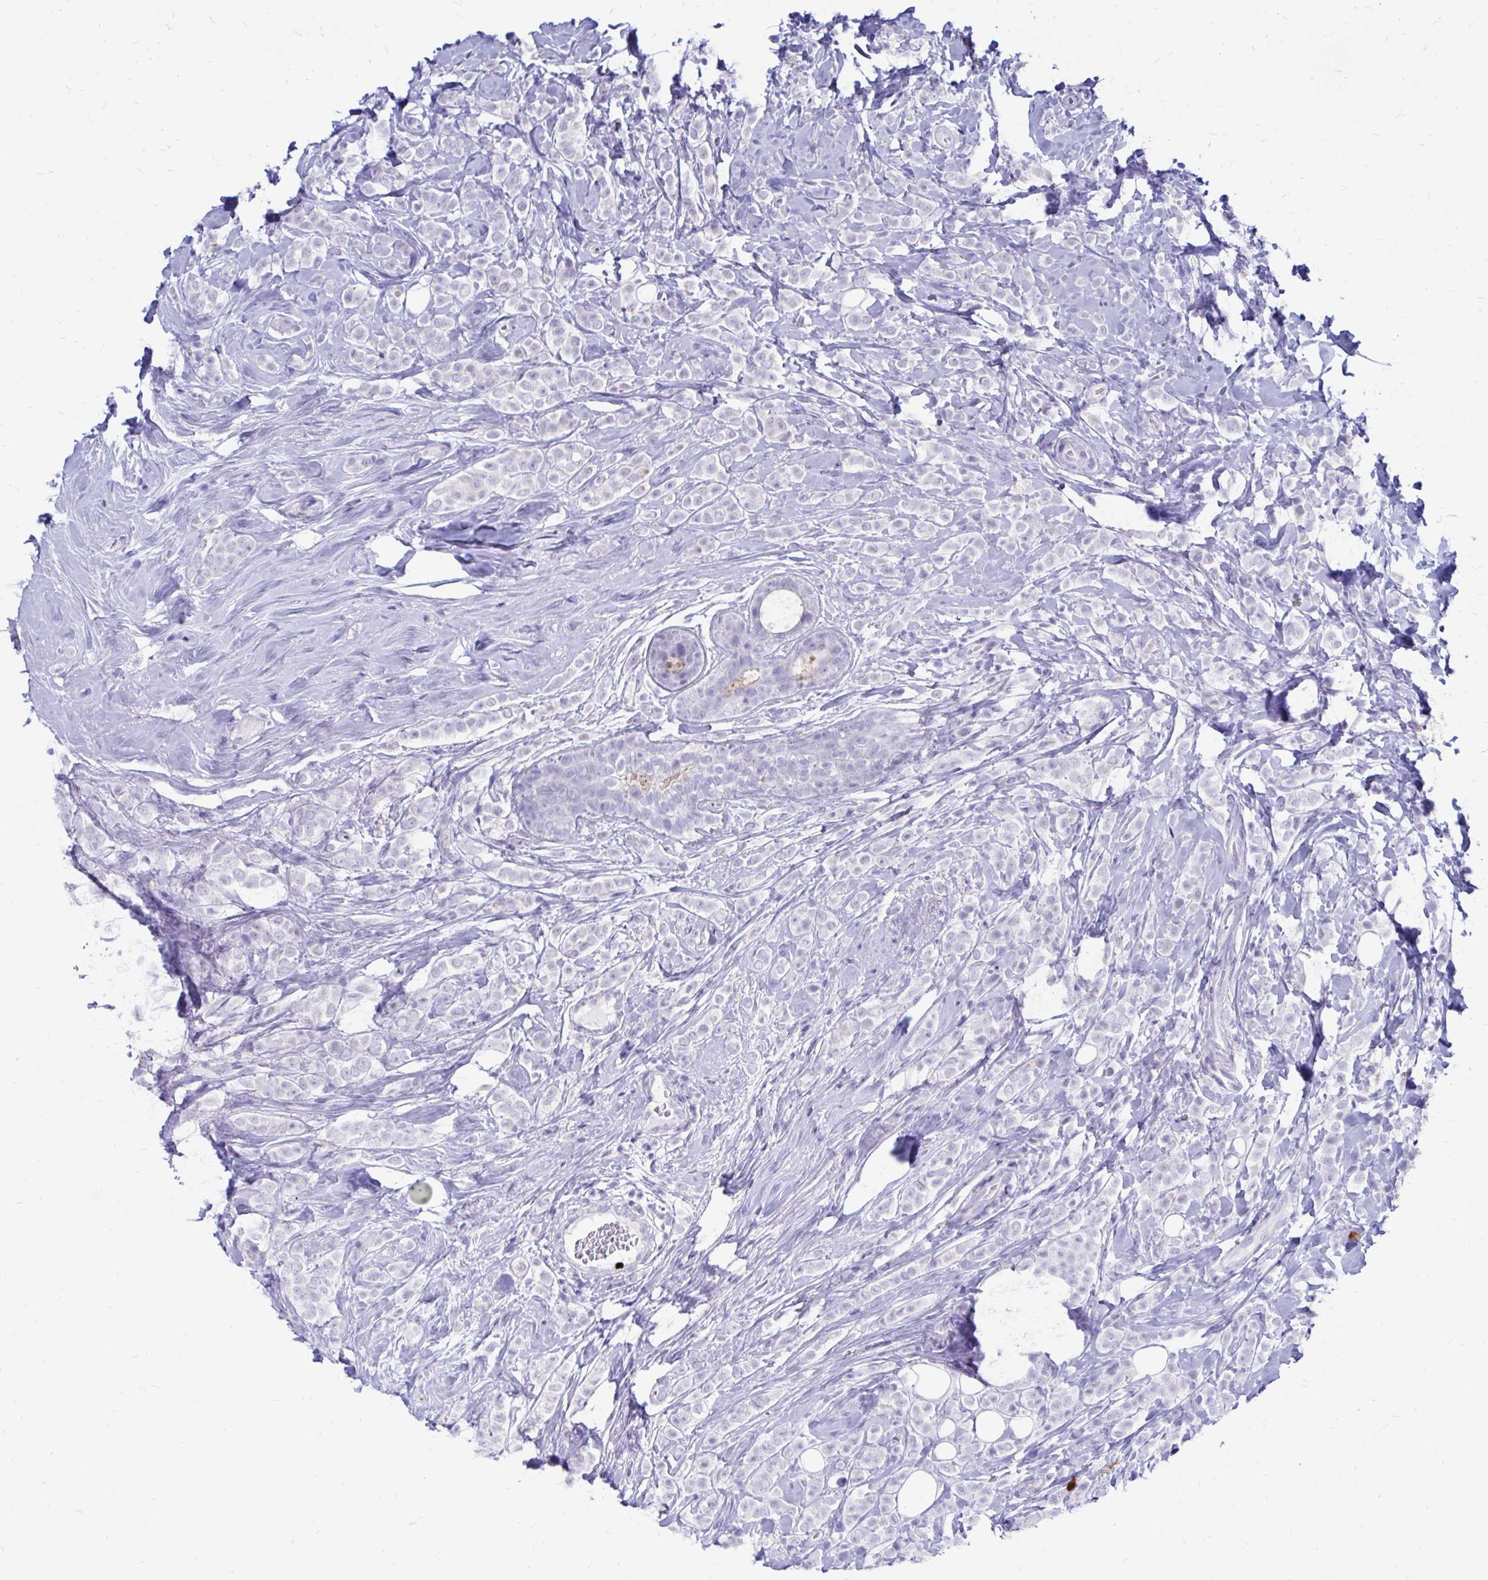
{"staining": {"intensity": "negative", "quantity": "none", "location": "none"}, "tissue": "breast cancer", "cell_type": "Tumor cells", "image_type": "cancer", "snomed": [{"axis": "morphology", "description": "Lobular carcinoma"}, {"axis": "topography", "description": "Breast"}], "caption": "A histopathology image of human lobular carcinoma (breast) is negative for staining in tumor cells.", "gene": "IGSF5", "patient": {"sex": "female", "age": 49}}